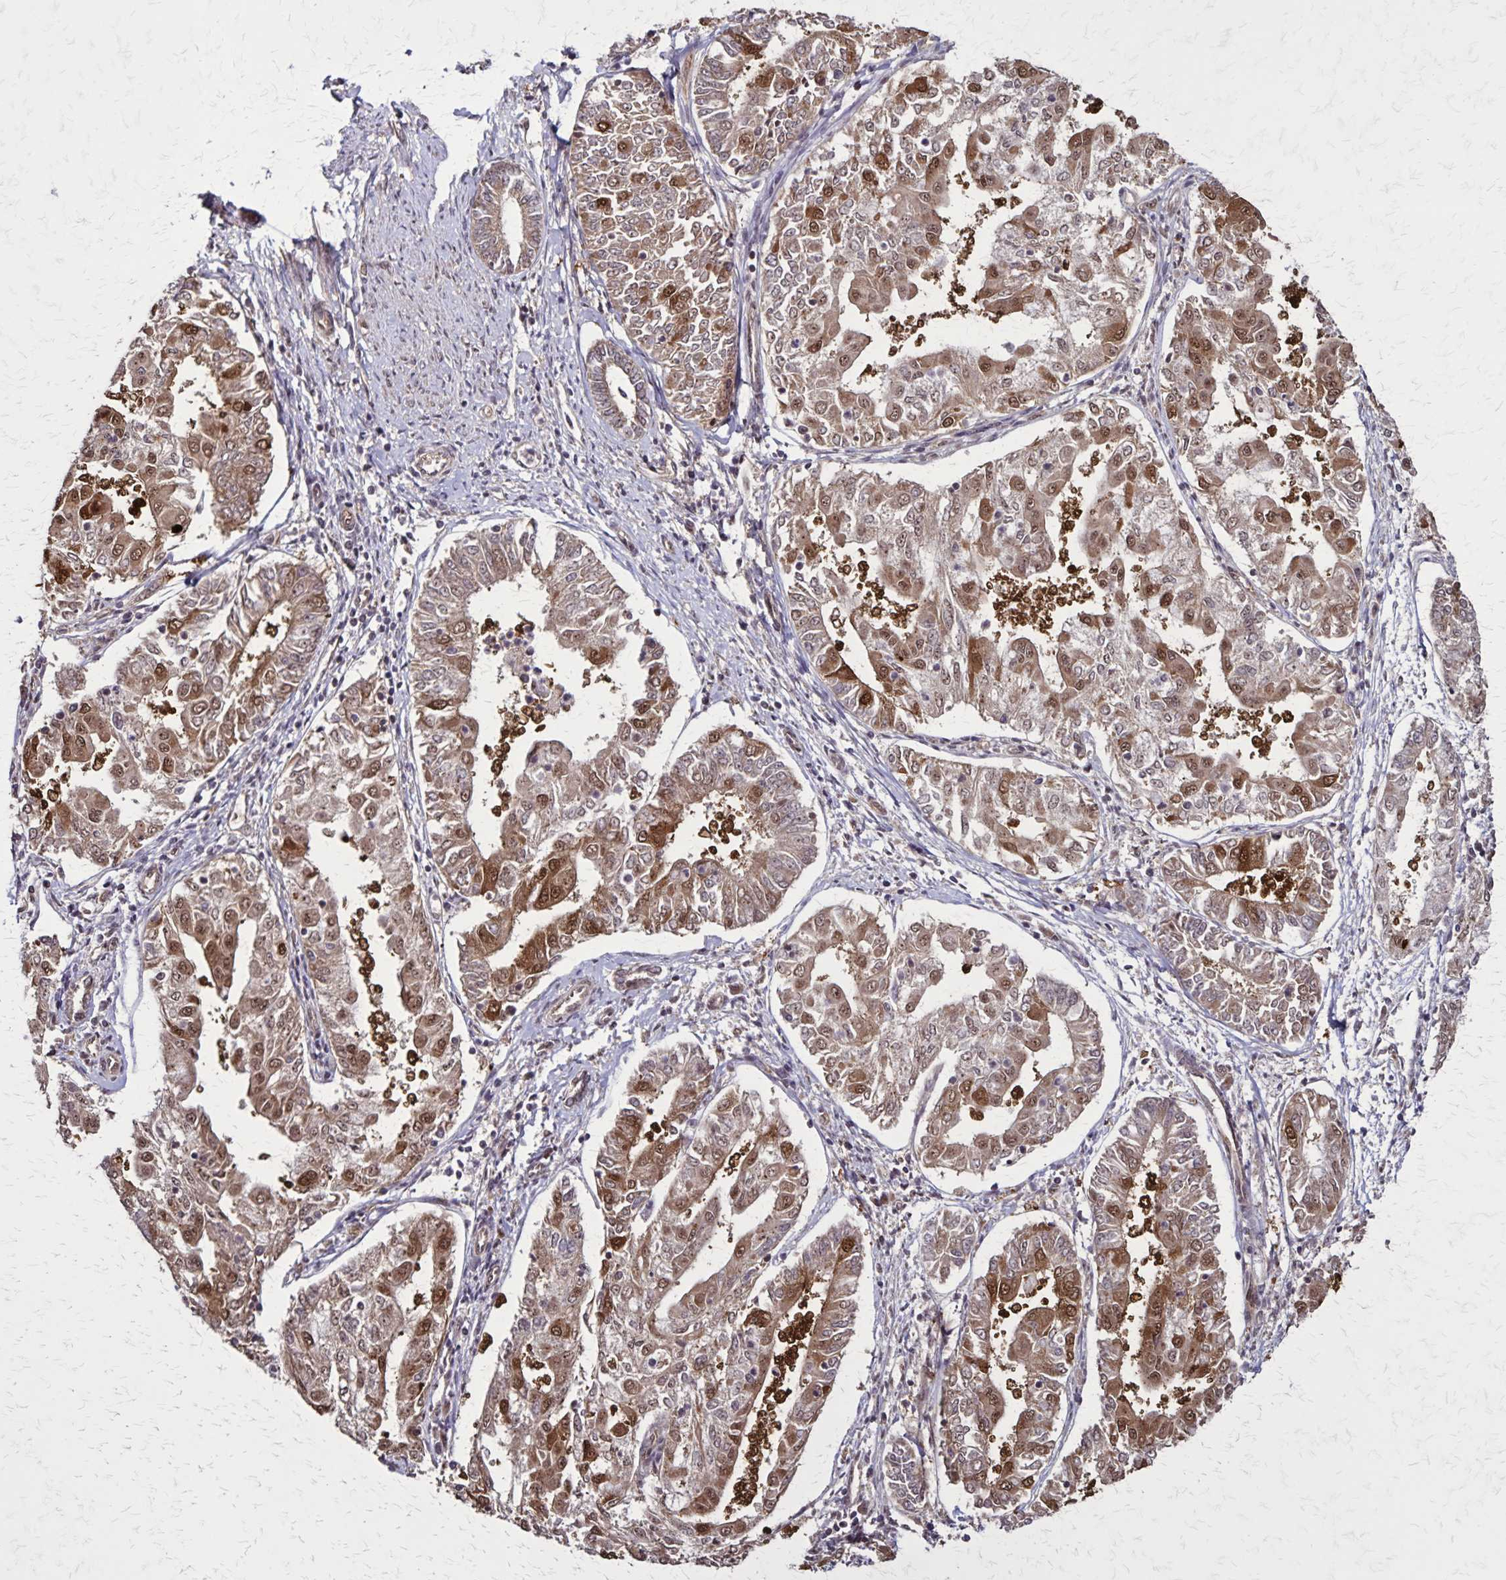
{"staining": {"intensity": "moderate", "quantity": ">75%", "location": "cytoplasmic/membranous,nuclear"}, "tissue": "endometrial cancer", "cell_type": "Tumor cells", "image_type": "cancer", "snomed": [{"axis": "morphology", "description": "Adenocarcinoma, NOS"}, {"axis": "topography", "description": "Endometrium"}], "caption": "Adenocarcinoma (endometrial) stained with IHC shows moderate cytoplasmic/membranous and nuclear staining in about >75% of tumor cells. (Brightfield microscopy of DAB IHC at high magnification).", "gene": "NFS1", "patient": {"sex": "female", "age": 68}}